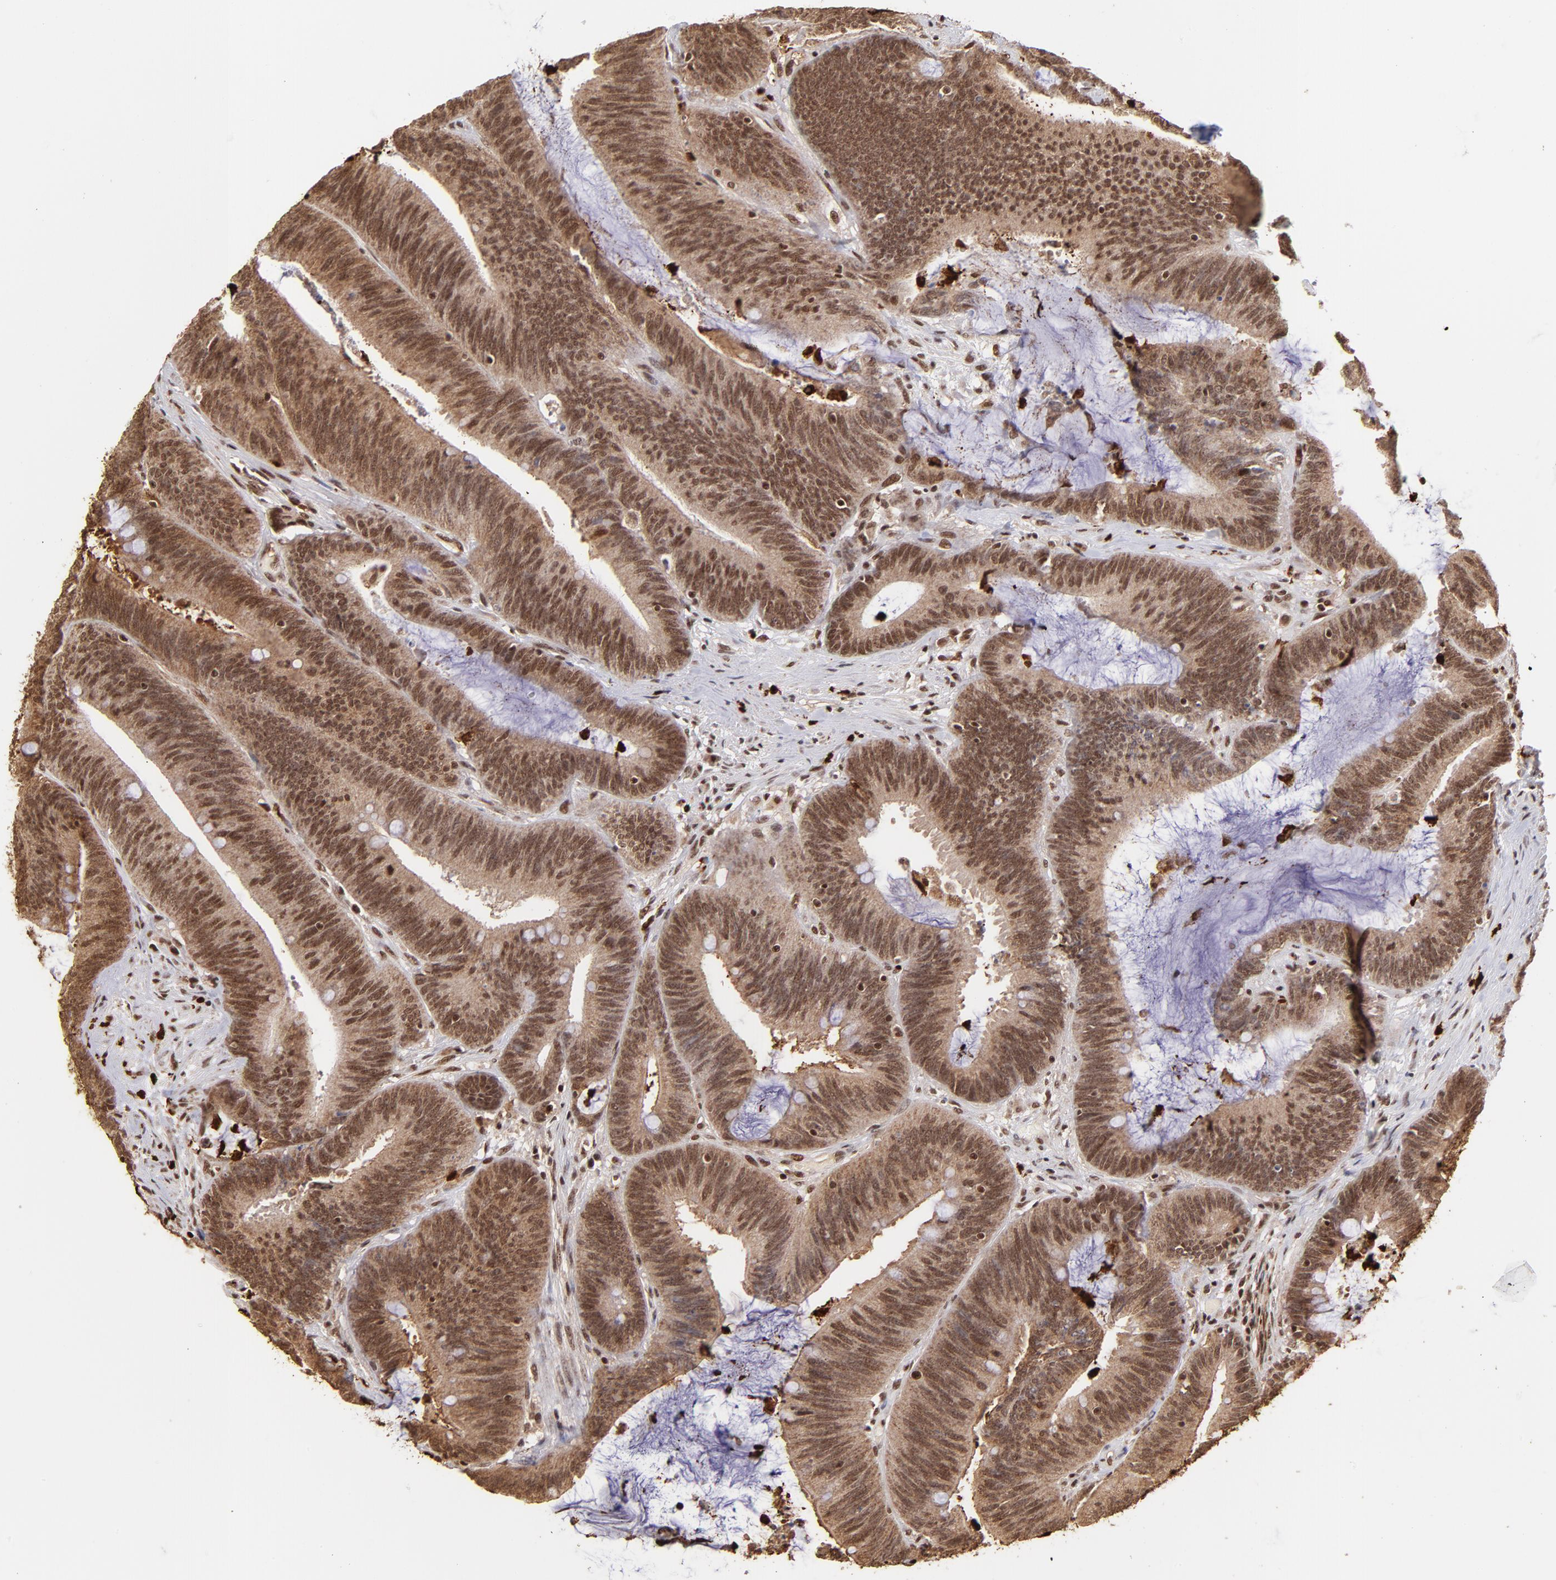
{"staining": {"intensity": "moderate", "quantity": ">75%", "location": "cytoplasmic/membranous,nuclear"}, "tissue": "colorectal cancer", "cell_type": "Tumor cells", "image_type": "cancer", "snomed": [{"axis": "morphology", "description": "Adenocarcinoma, NOS"}, {"axis": "topography", "description": "Rectum"}], "caption": "Moderate cytoplasmic/membranous and nuclear positivity is identified in about >75% of tumor cells in adenocarcinoma (colorectal).", "gene": "ZFX", "patient": {"sex": "female", "age": 66}}